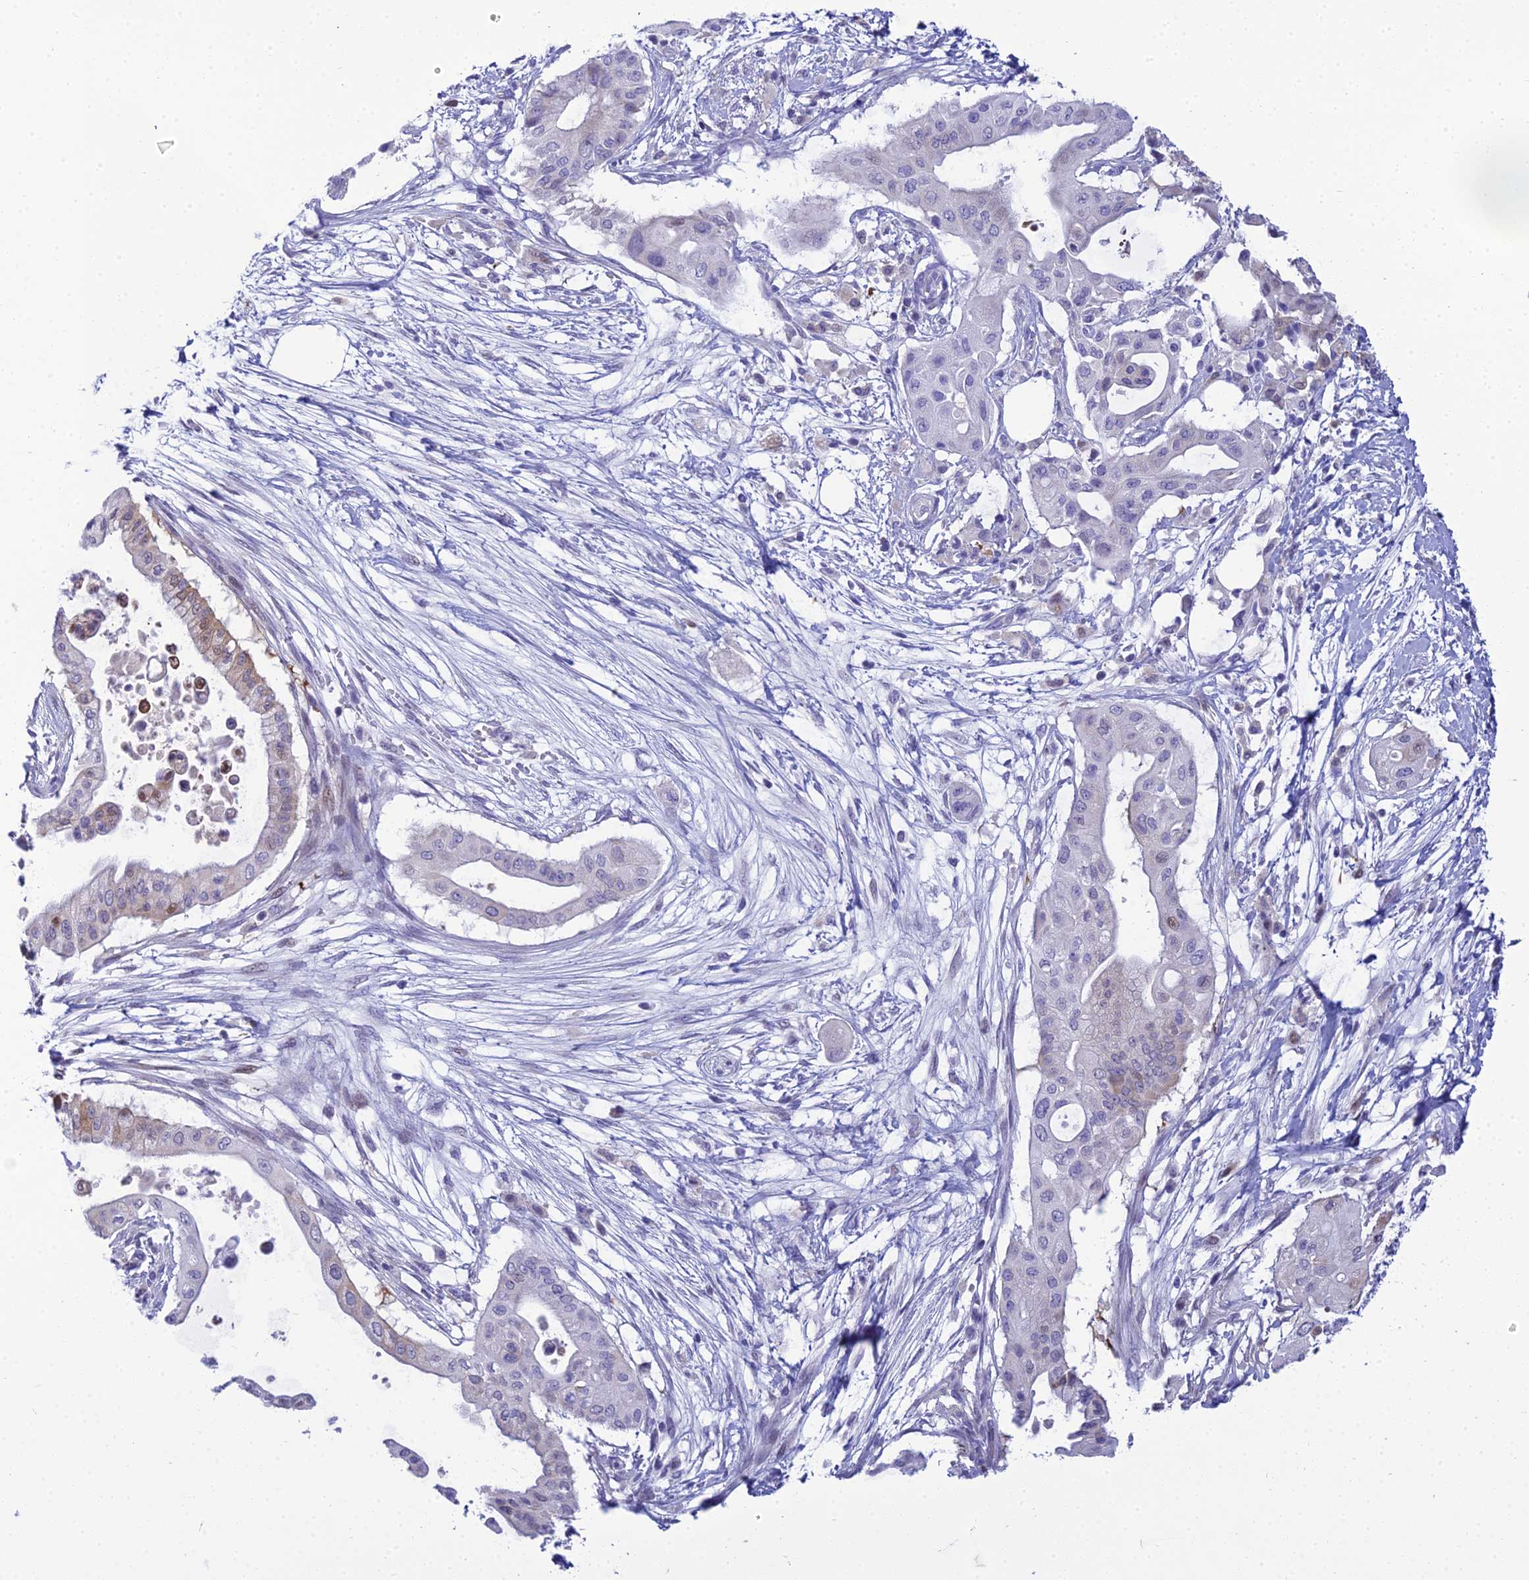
{"staining": {"intensity": "weak", "quantity": "<25%", "location": "cytoplasmic/membranous,nuclear"}, "tissue": "pancreatic cancer", "cell_type": "Tumor cells", "image_type": "cancer", "snomed": [{"axis": "morphology", "description": "Adenocarcinoma, NOS"}, {"axis": "topography", "description": "Pancreas"}], "caption": "There is no significant positivity in tumor cells of pancreatic adenocarcinoma. (DAB (3,3'-diaminobenzidine) immunohistochemistry with hematoxylin counter stain).", "gene": "ZMIZ1", "patient": {"sex": "male", "age": 68}}